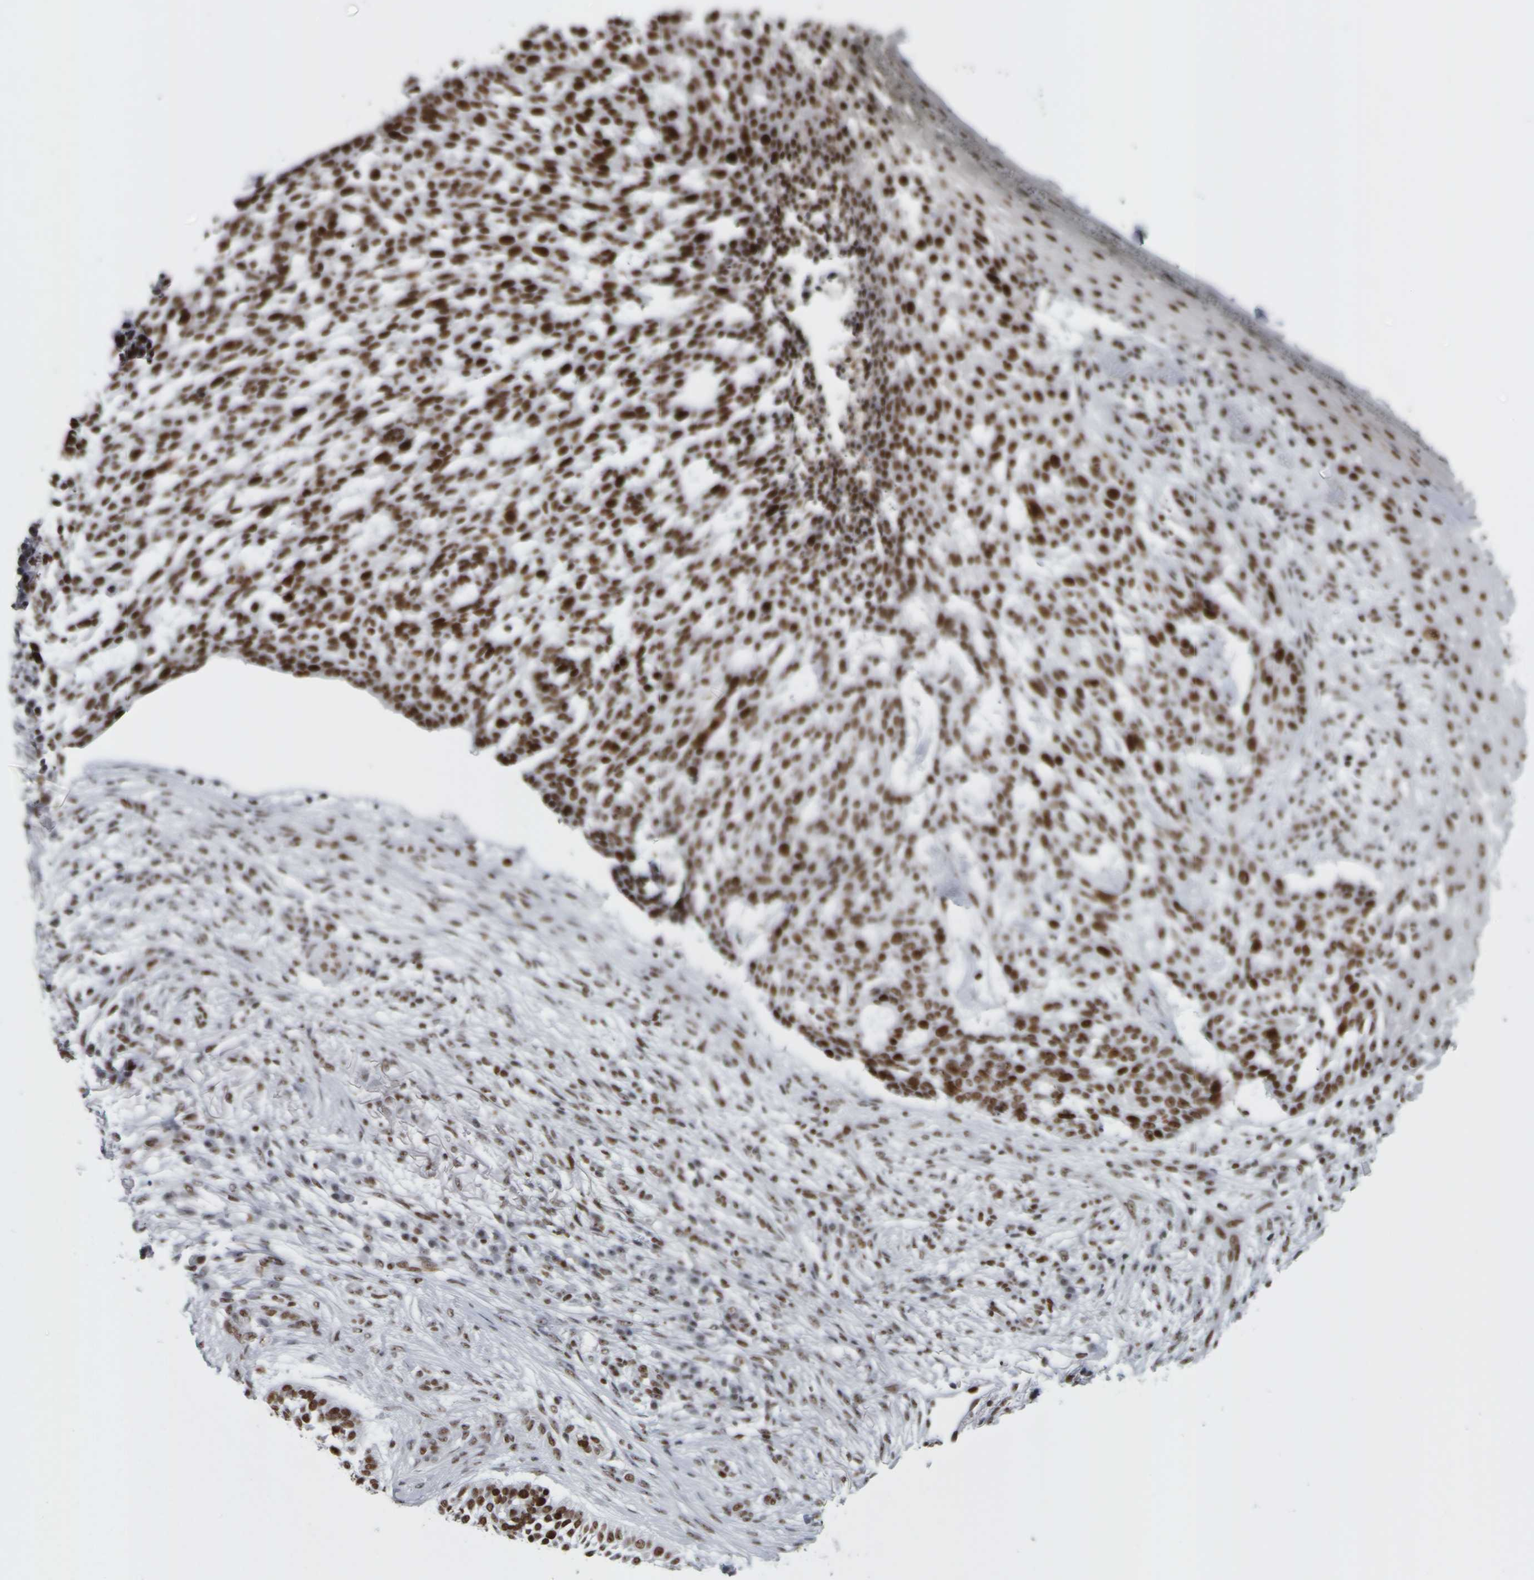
{"staining": {"intensity": "moderate", "quantity": ">75%", "location": "nuclear"}, "tissue": "skin cancer", "cell_type": "Tumor cells", "image_type": "cancer", "snomed": [{"axis": "morphology", "description": "Basal cell carcinoma"}, {"axis": "topography", "description": "Skin"}], "caption": "This histopathology image reveals IHC staining of human skin basal cell carcinoma, with medium moderate nuclear positivity in approximately >75% of tumor cells.", "gene": "TOP2B", "patient": {"sex": "female", "age": 64}}